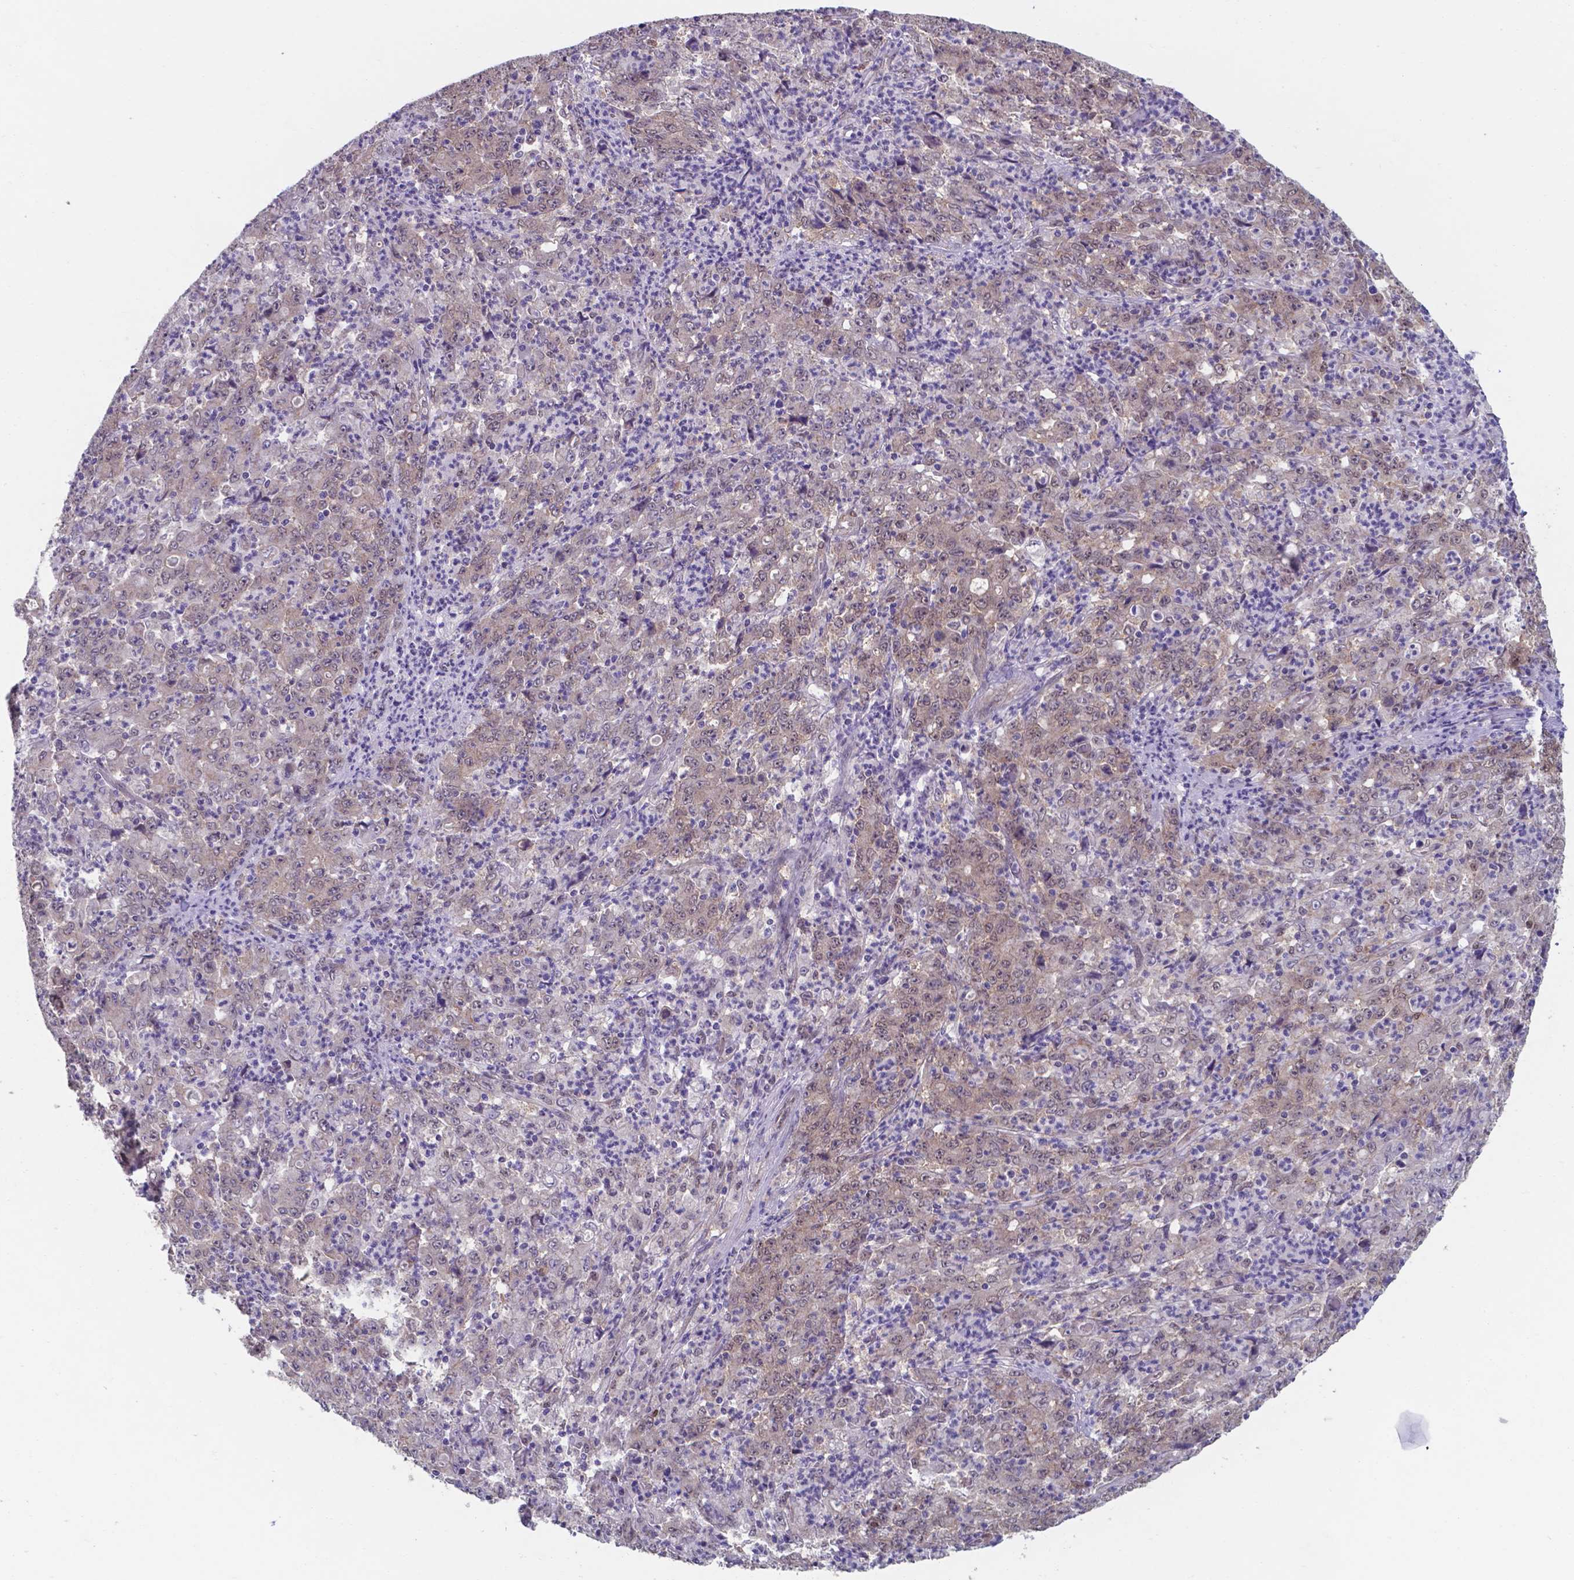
{"staining": {"intensity": "weak", "quantity": "<25%", "location": "cytoplasmic/membranous,nuclear"}, "tissue": "stomach cancer", "cell_type": "Tumor cells", "image_type": "cancer", "snomed": [{"axis": "morphology", "description": "Adenocarcinoma, NOS"}, {"axis": "topography", "description": "Stomach, lower"}], "caption": "An IHC micrograph of stomach cancer (adenocarcinoma) is shown. There is no staining in tumor cells of stomach cancer (adenocarcinoma). Brightfield microscopy of IHC stained with DAB (brown) and hematoxylin (blue), captured at high magnification.", "gene": "UBE2E2", "patient": {"sex": "female", "age": 71}}